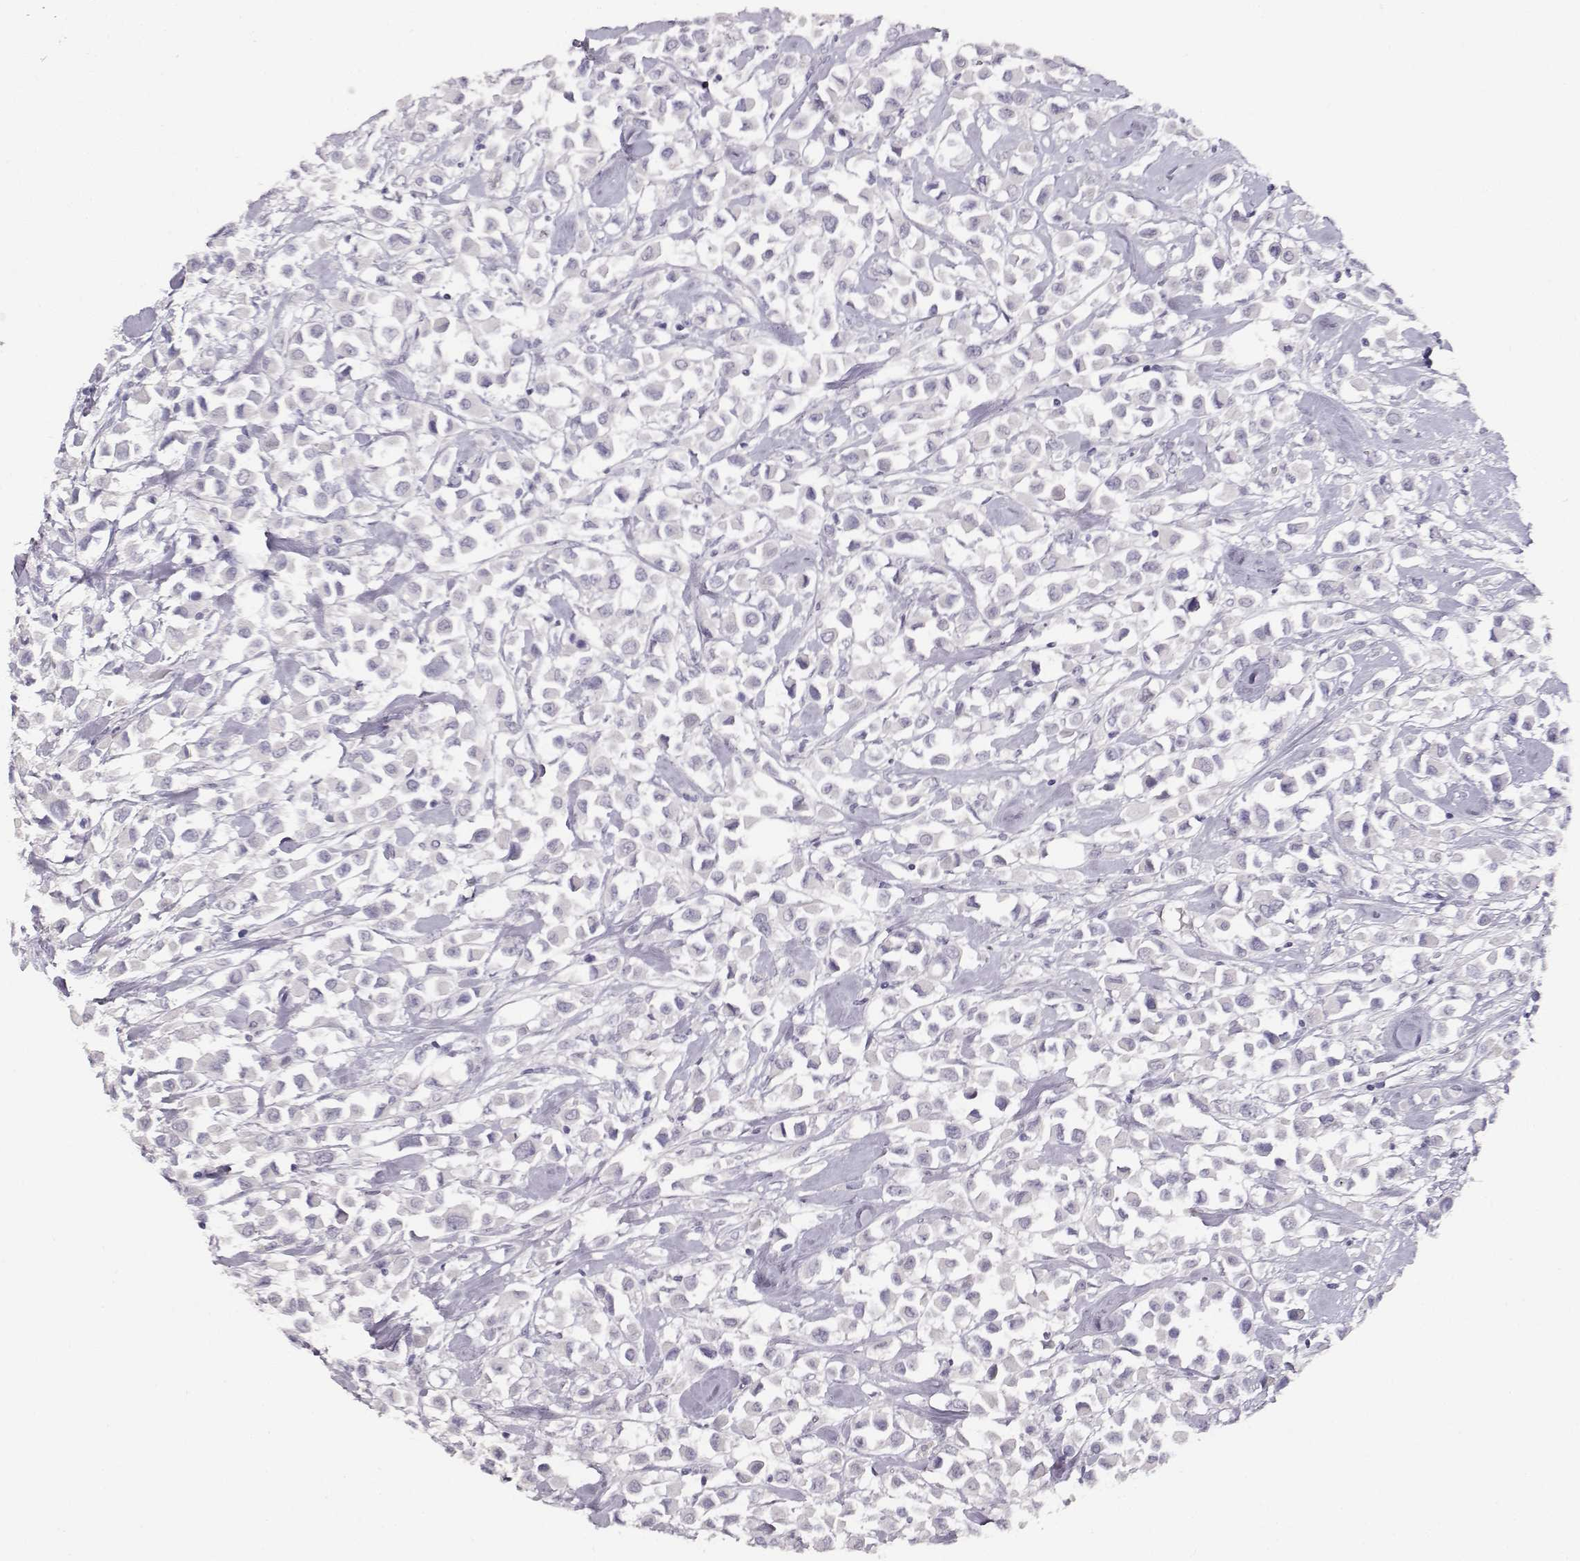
{"staining": {"intensity": "negative", "quantity": "none", "location": "none"}, "tissue": "breast cancer", "cell_type": "Tumor cells", "image_type": "cancer", "snomed": [{"axis": "morphology", "description": "Duct carcinoma"}, {"axis": "topography", "description": "Breast"}], "caption": "An image of human breast cancer is negative for staining in tumor cells.", "gene": "TKTL1", "patient": {"sex": "female", "age": 61}}